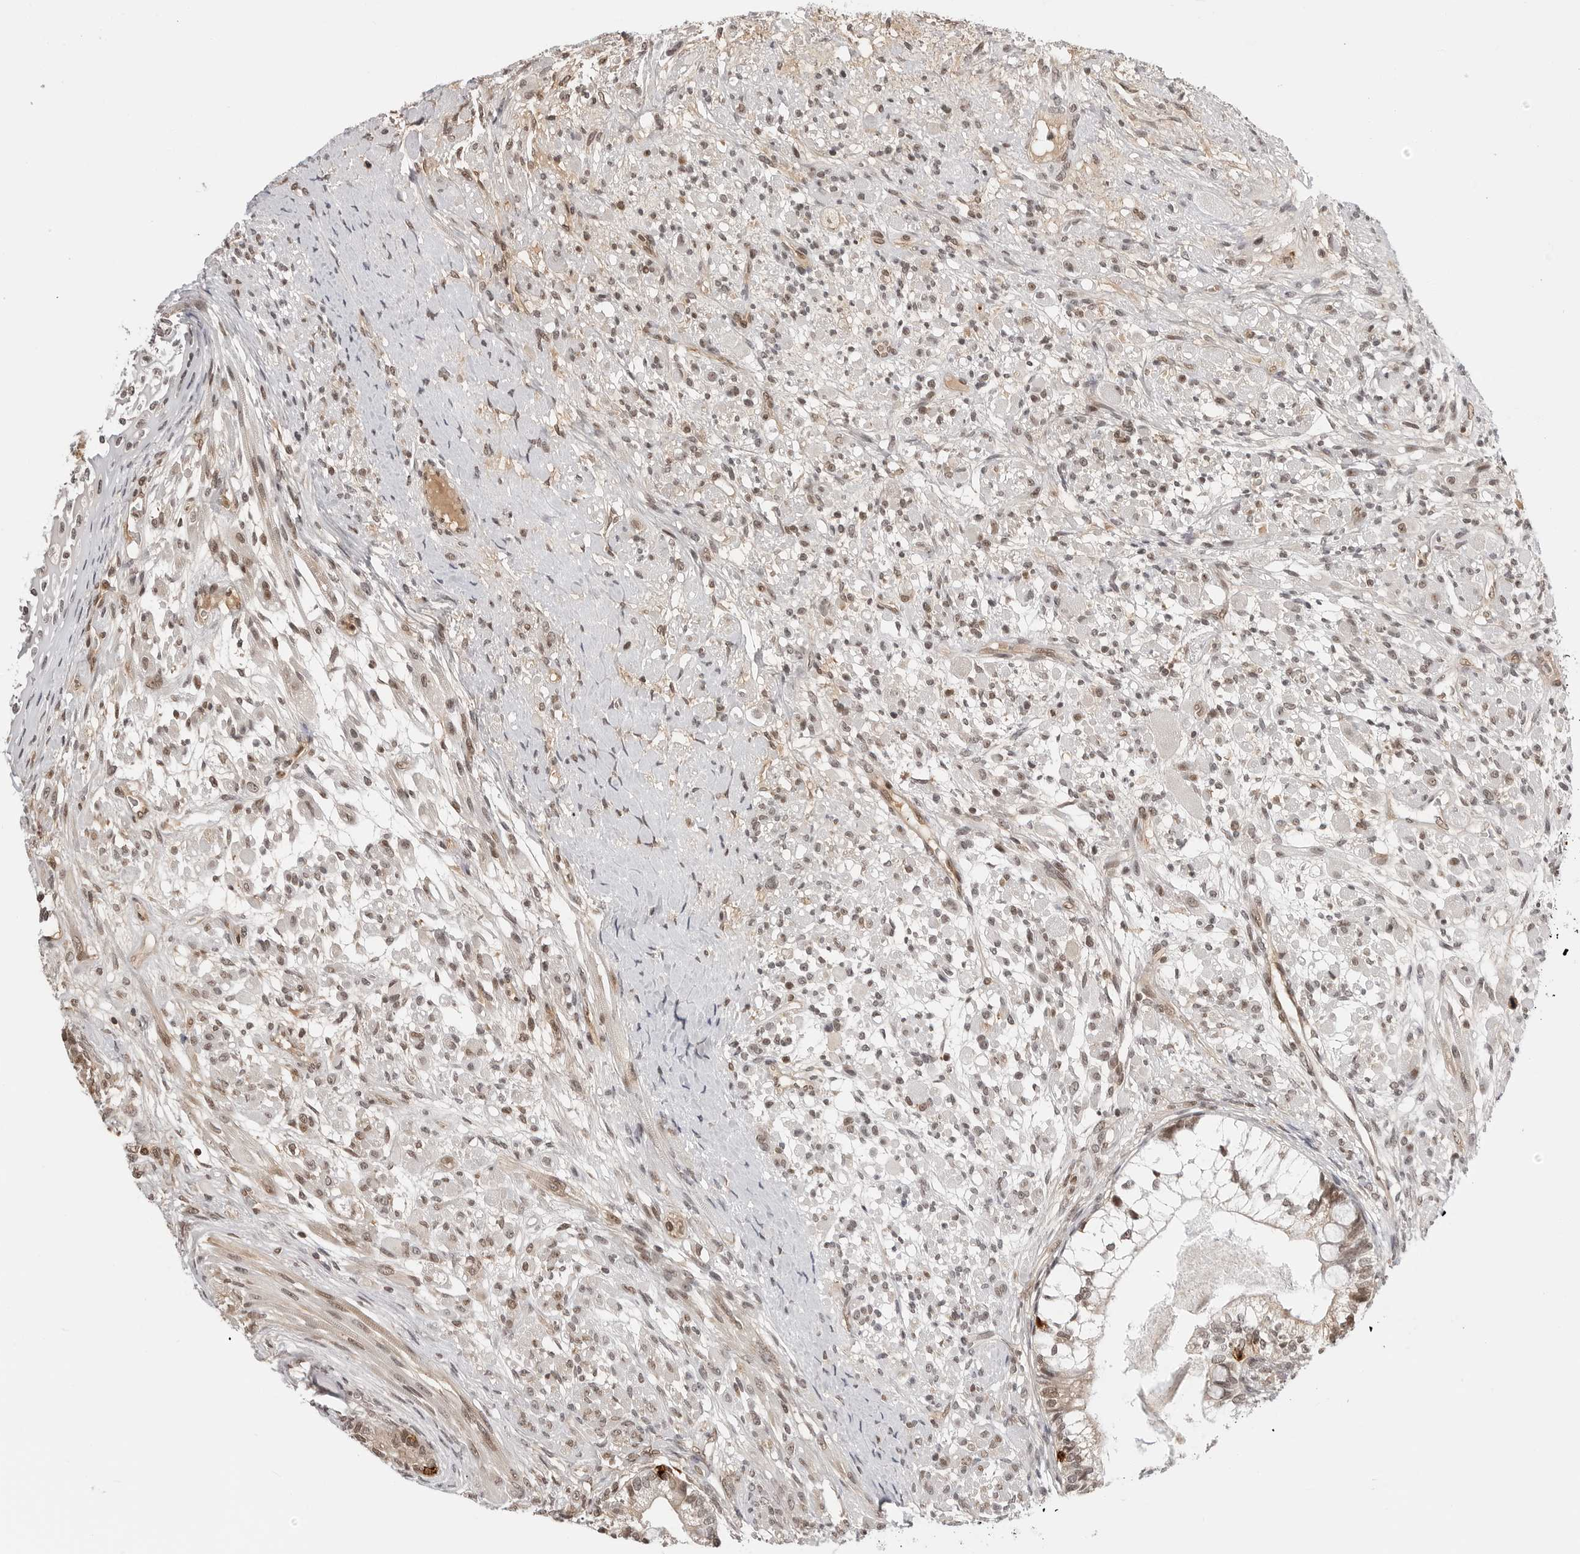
{"staining": {"intensity": "moderate", "quantity": ">75%", "location": "nuclear"}, "tissue": "testis cancer", "cell_type": "Tumor cells", "image_type": "cancer", "snomed": [{"axis": "morphology", "description": "Seminoma, NOS"}, {"axis": "morphology", "description": "Carcinoma, Embryonal, NOS"}, {"axis": "topography", "description": "Testis"}], "caption": "High-power microscopy captured an immunohistochemistry (IHC) image of seminoma (testis), revealing moderate nuclear staining in approximately >75% of tumor cells. (IHC, brightfield microscopy, high magnification).", "gene": "C8orf33", "patient": {"sex": "male", "age": 28}}